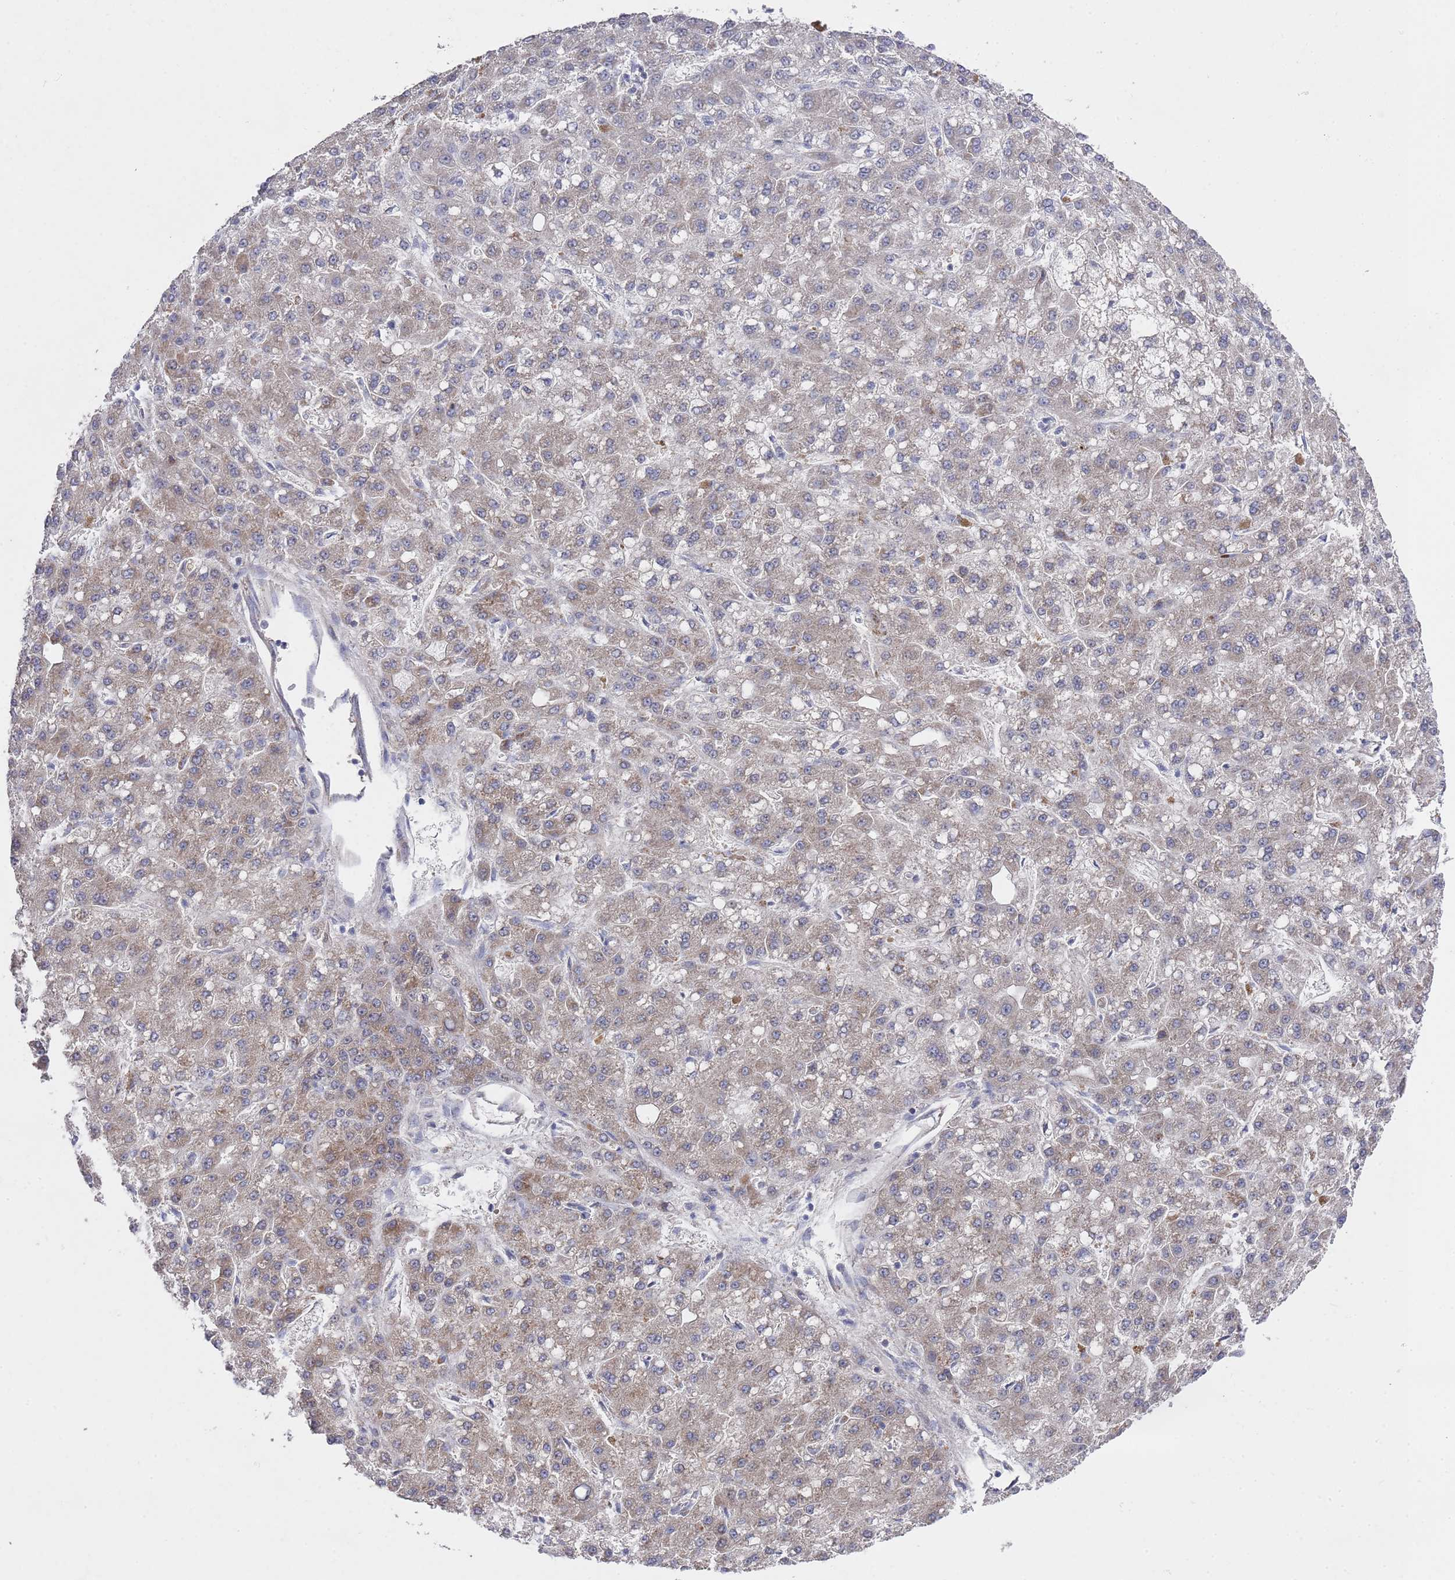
{"staining": {"intensity": "weak", "quantity": ">75%", "location": "cytoplasmic/membranous"}, "tissue": "liver cancer", "cell_type": "Tumor cells", "image_type": "cancer", "snomed": [{"axis": "morphology", "description": "Carcinoma, Hepatocellular, NOS"}, {"axis": "topography", "description": "Liver"}], "caption": "Liver cancer was stained to show a protein in brown. There is low levels of weak cytoplasmic/membranous expression in approximately >75% of tumor cells. Using DAB (brown) and hematoxylin (blue) stains, captured at high magnification using brightfield microscopy.", "gene": "NPEPPS", "patient": {"sex": "male", "age": 67}}